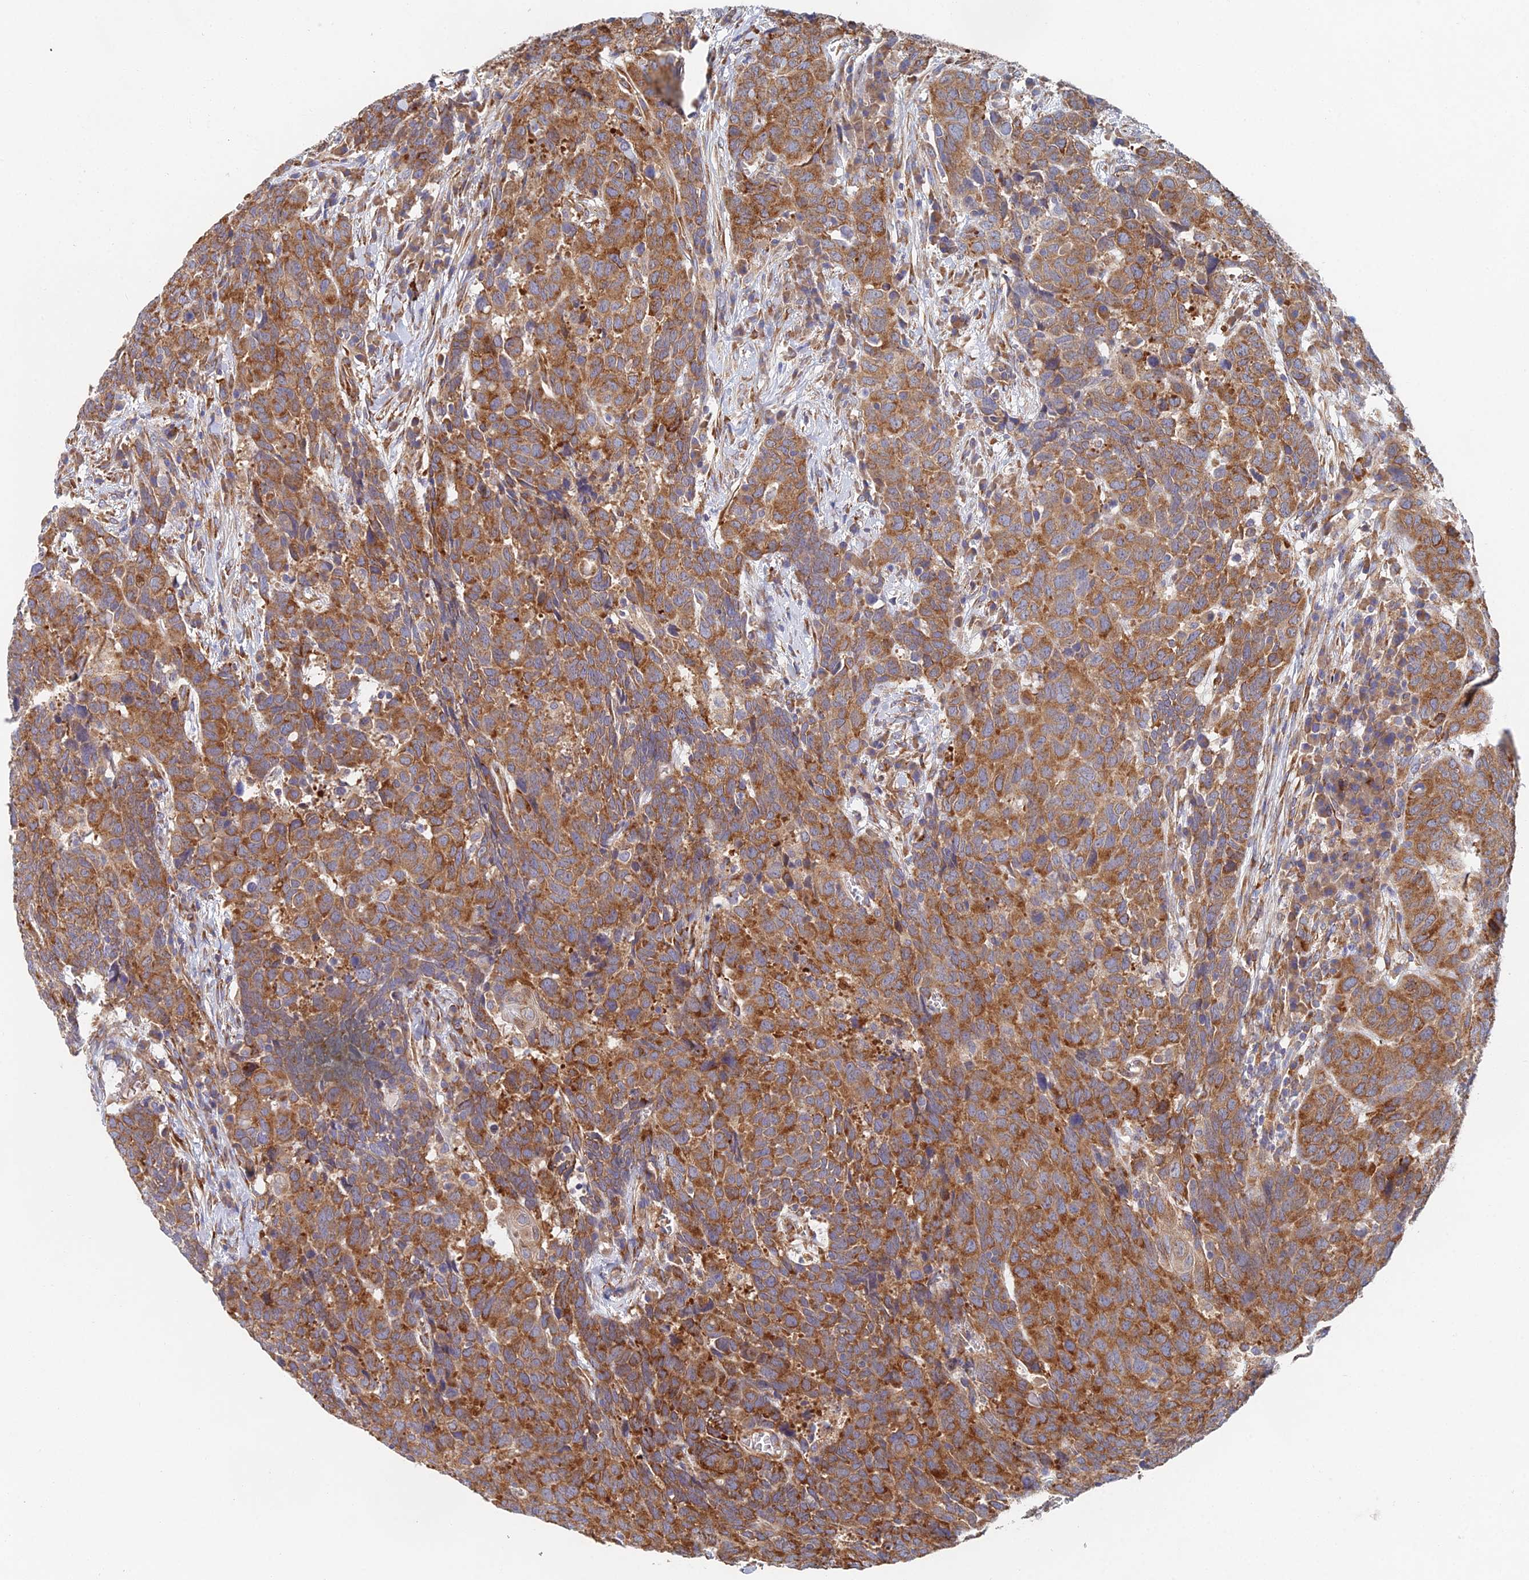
{"staining": {"intensity": "strong", "quantity": ">75%", "location": "cytoplasmic/membranous"}, "tissue": "head and neck cancer", "cell_type": "Tumor cells", "image_type": "cancer", "snomed": [{"axis": "morphology", "description": "Squamous cell carcinoma, NOS"}, {"axis": "topography", "description": "Head-Neck"}], "caption": "Immunohistochemical staining of human head and neck cancer (squamous cell carcinoma) reveals high levels of strong cytoplasmic/membranous protein expression in approximately >75% of tumor cells. Nuclei are stained in blue.", "gene": "ELOF1", "patient": {"sex": "male", "age": 66}}